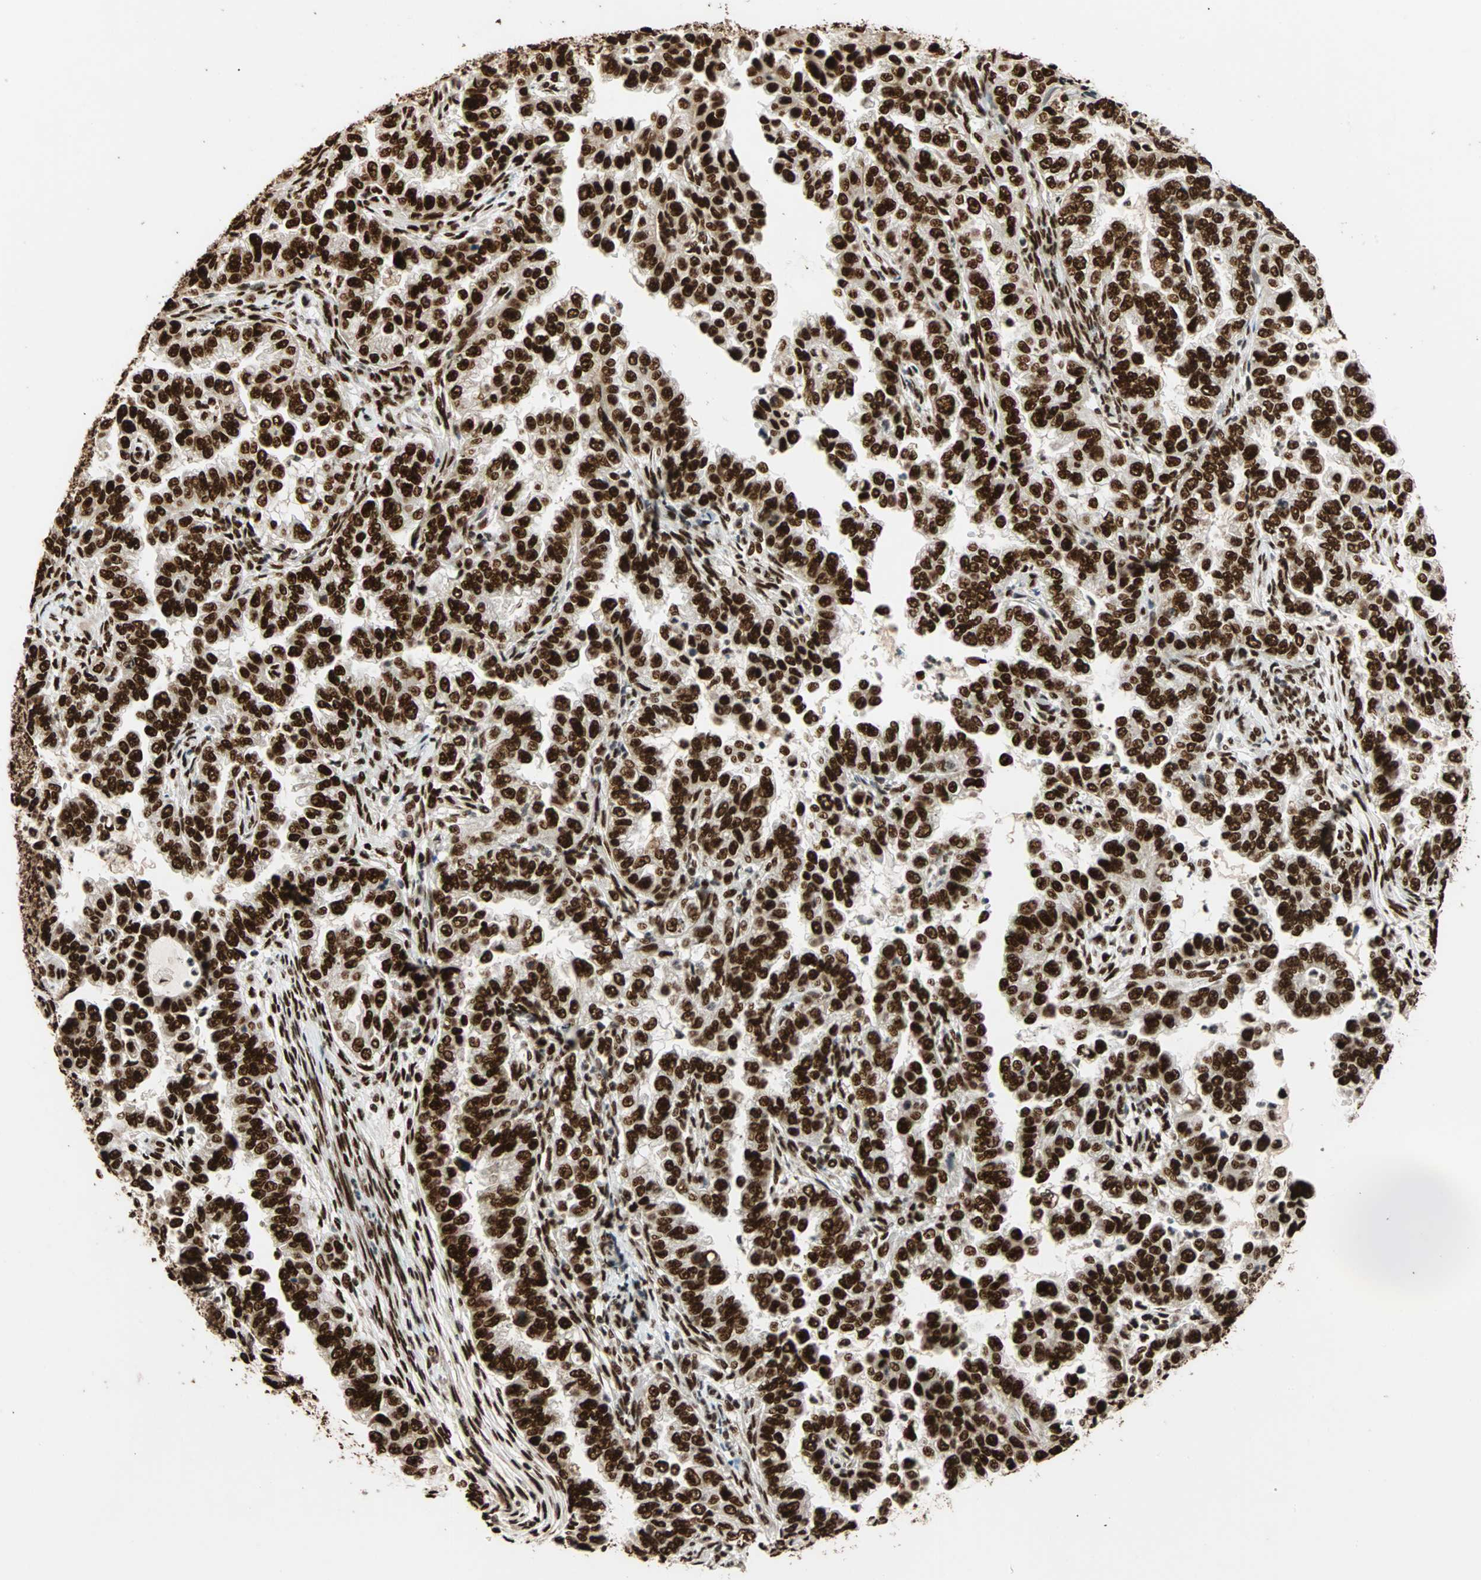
{"staining": {"intensity": "strong", "quantity": ">75%", "location": "nuclear"}, "tissue": "endometrial cancer", "cell_type": "Tumor cells", "image_type": "cancer", "snomed": [{"axis": "morphology", "description": "Adenocarcinoma, NOS"}, {"axis": "topography", "description": "Endometrium"}], "caption": "Protein expression analysis of endometrial cancer reveals strong nuclear expression in about >75% of tumor cells.", "gene": "ILF2", "patient": {"sex": "female", "age": 85}}